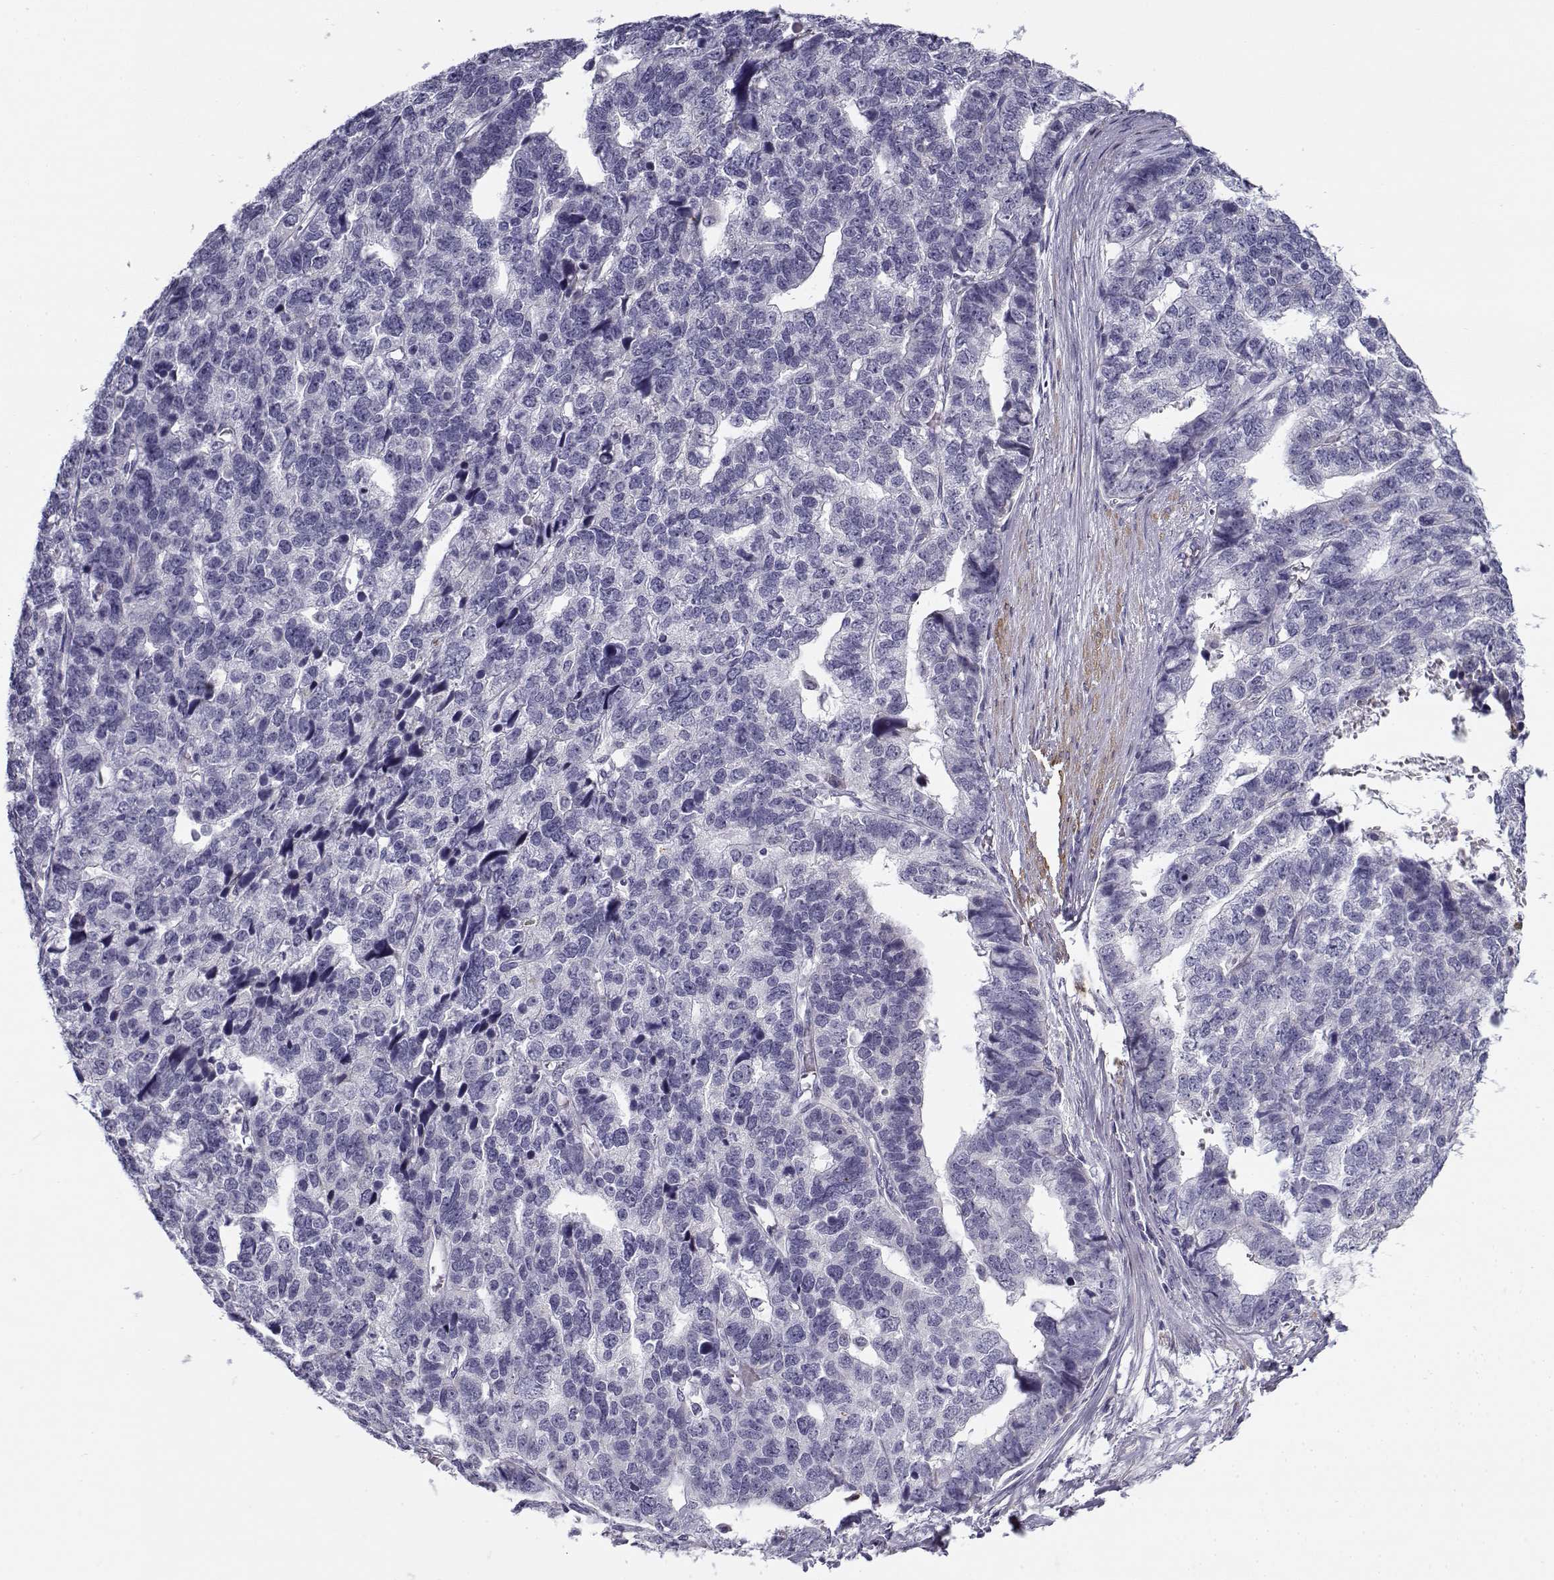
{"staining": {"intensity": "negative", "quantity": "none", "location": "none"}, "tissue": "stomach cancer", "cell_type": "Tumor cells", "image_type": "cancer", "snomed": [{"axis": "morphology", "description": "Adenocarcinoma, NOS"}, {"axis": "topography", "description": "Stomach"}], "caption": "Stomach cancer (adenocarcinoma) stained for a protein using immunohistochemistry demonstrates no expression tumor cells.", "gene": "CREB3L3", "patient": {"sex": "male", "age": 69}}